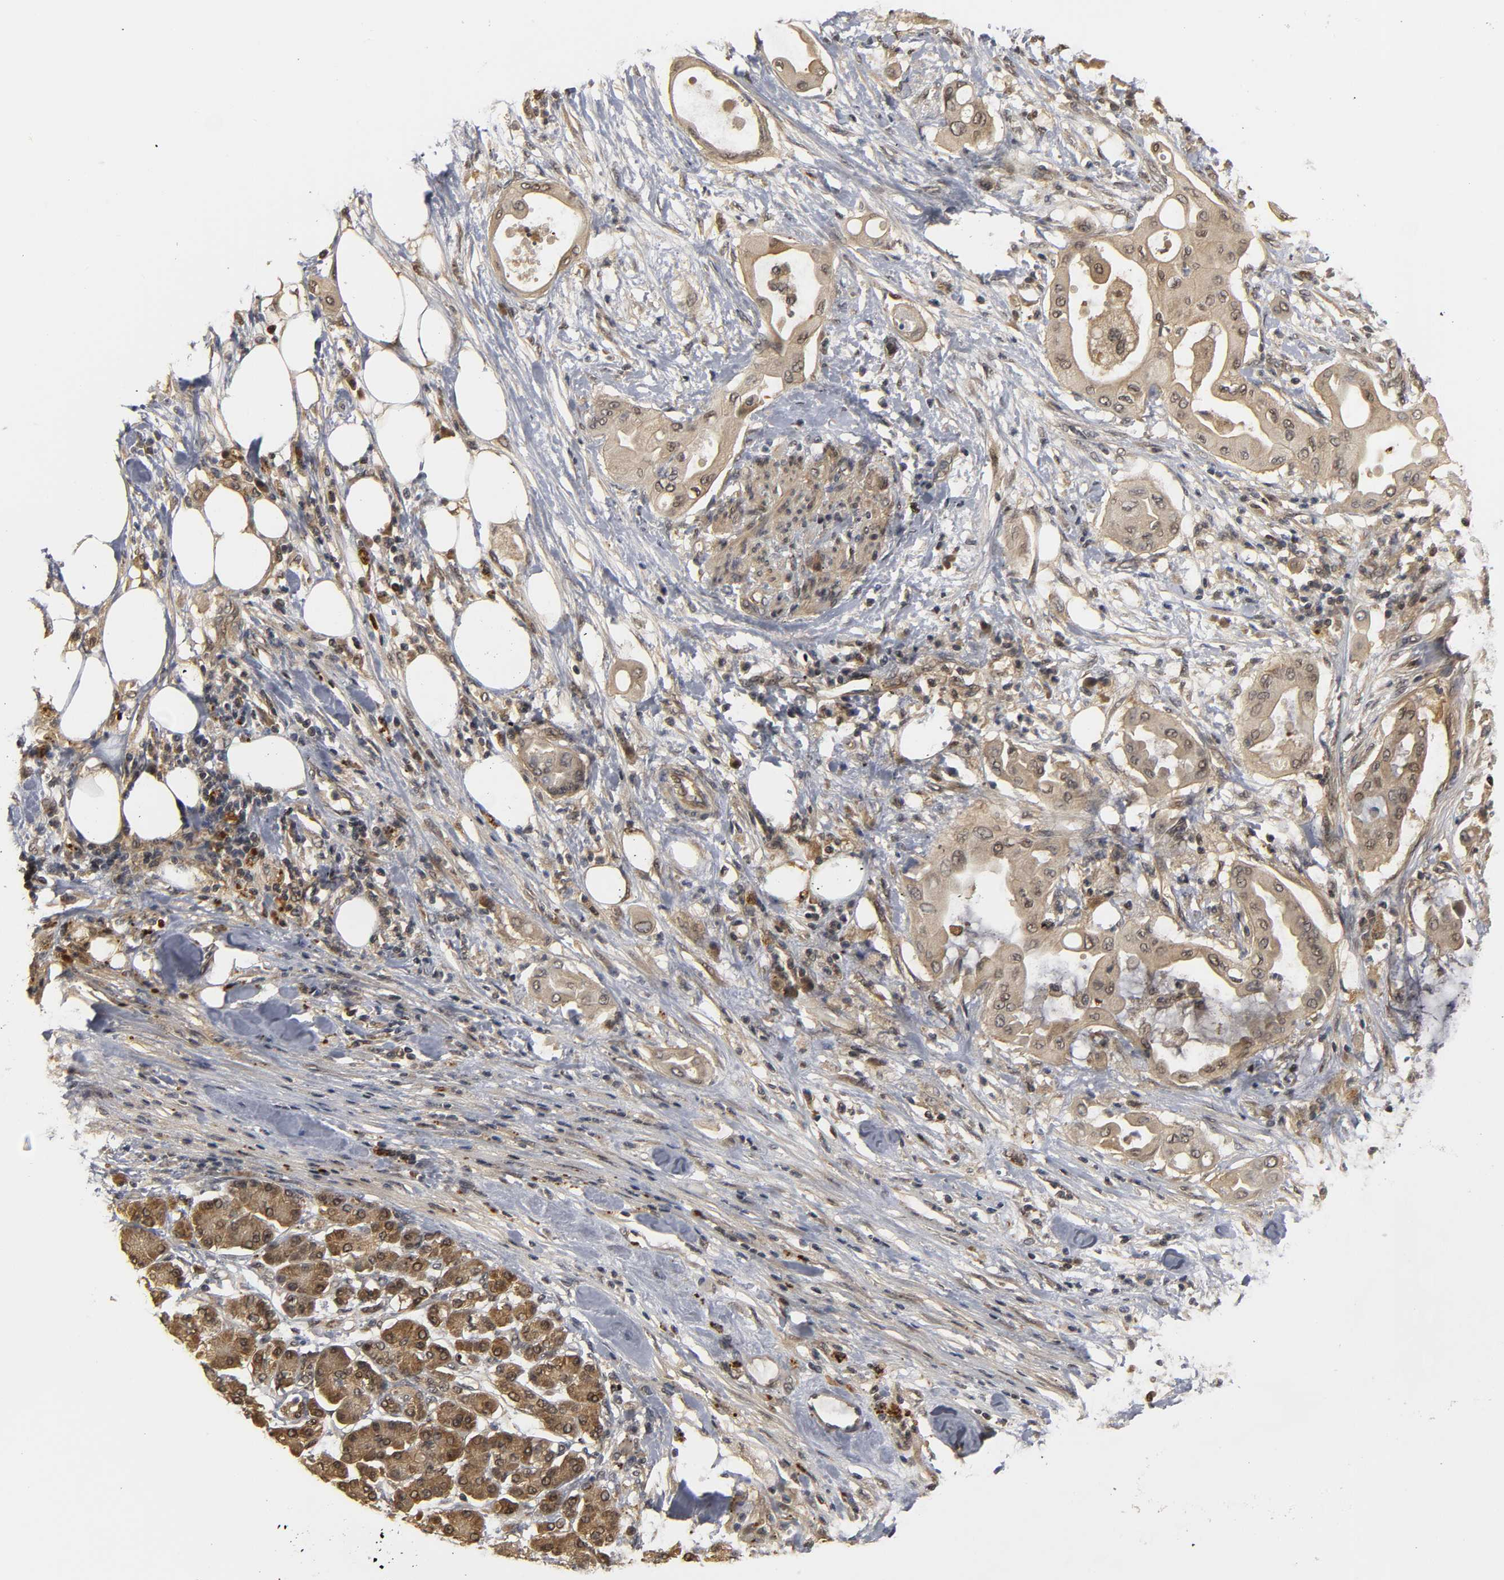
{"staining": {"intensity": "moderate", "quantity": ">75%", "location": "cytoplasmic/membranous,nuclear"}, "tissue": "pancreatic cancer", "cell_type": "Tumor cells", "image_type": "cancer", "snomed": [{"axis": "morphology", "description": "Adenocarcinoma, NOS"}, {"axis": "morphology", "description": "Adenocarcinoma, metastatic, NOS"}, {"axis": "topography", "description": "Lymph node"}, {"axis": "topography", "description": "Pancreas"}, {"axis": "topography", "description": "Duodenum"}], "caption": "Immunohistochemistry (IHC) of metastatic adenocarcinoma (pancreatic) displays medium levels of moderate cytoplasmic/membranous and nuclear expression in about >75% of tumor cells. (DAB = brown stain, brightfield microscopy at high magnification).", "gene": "PARK7", "patient": {"sex": "female", "age": 64}}